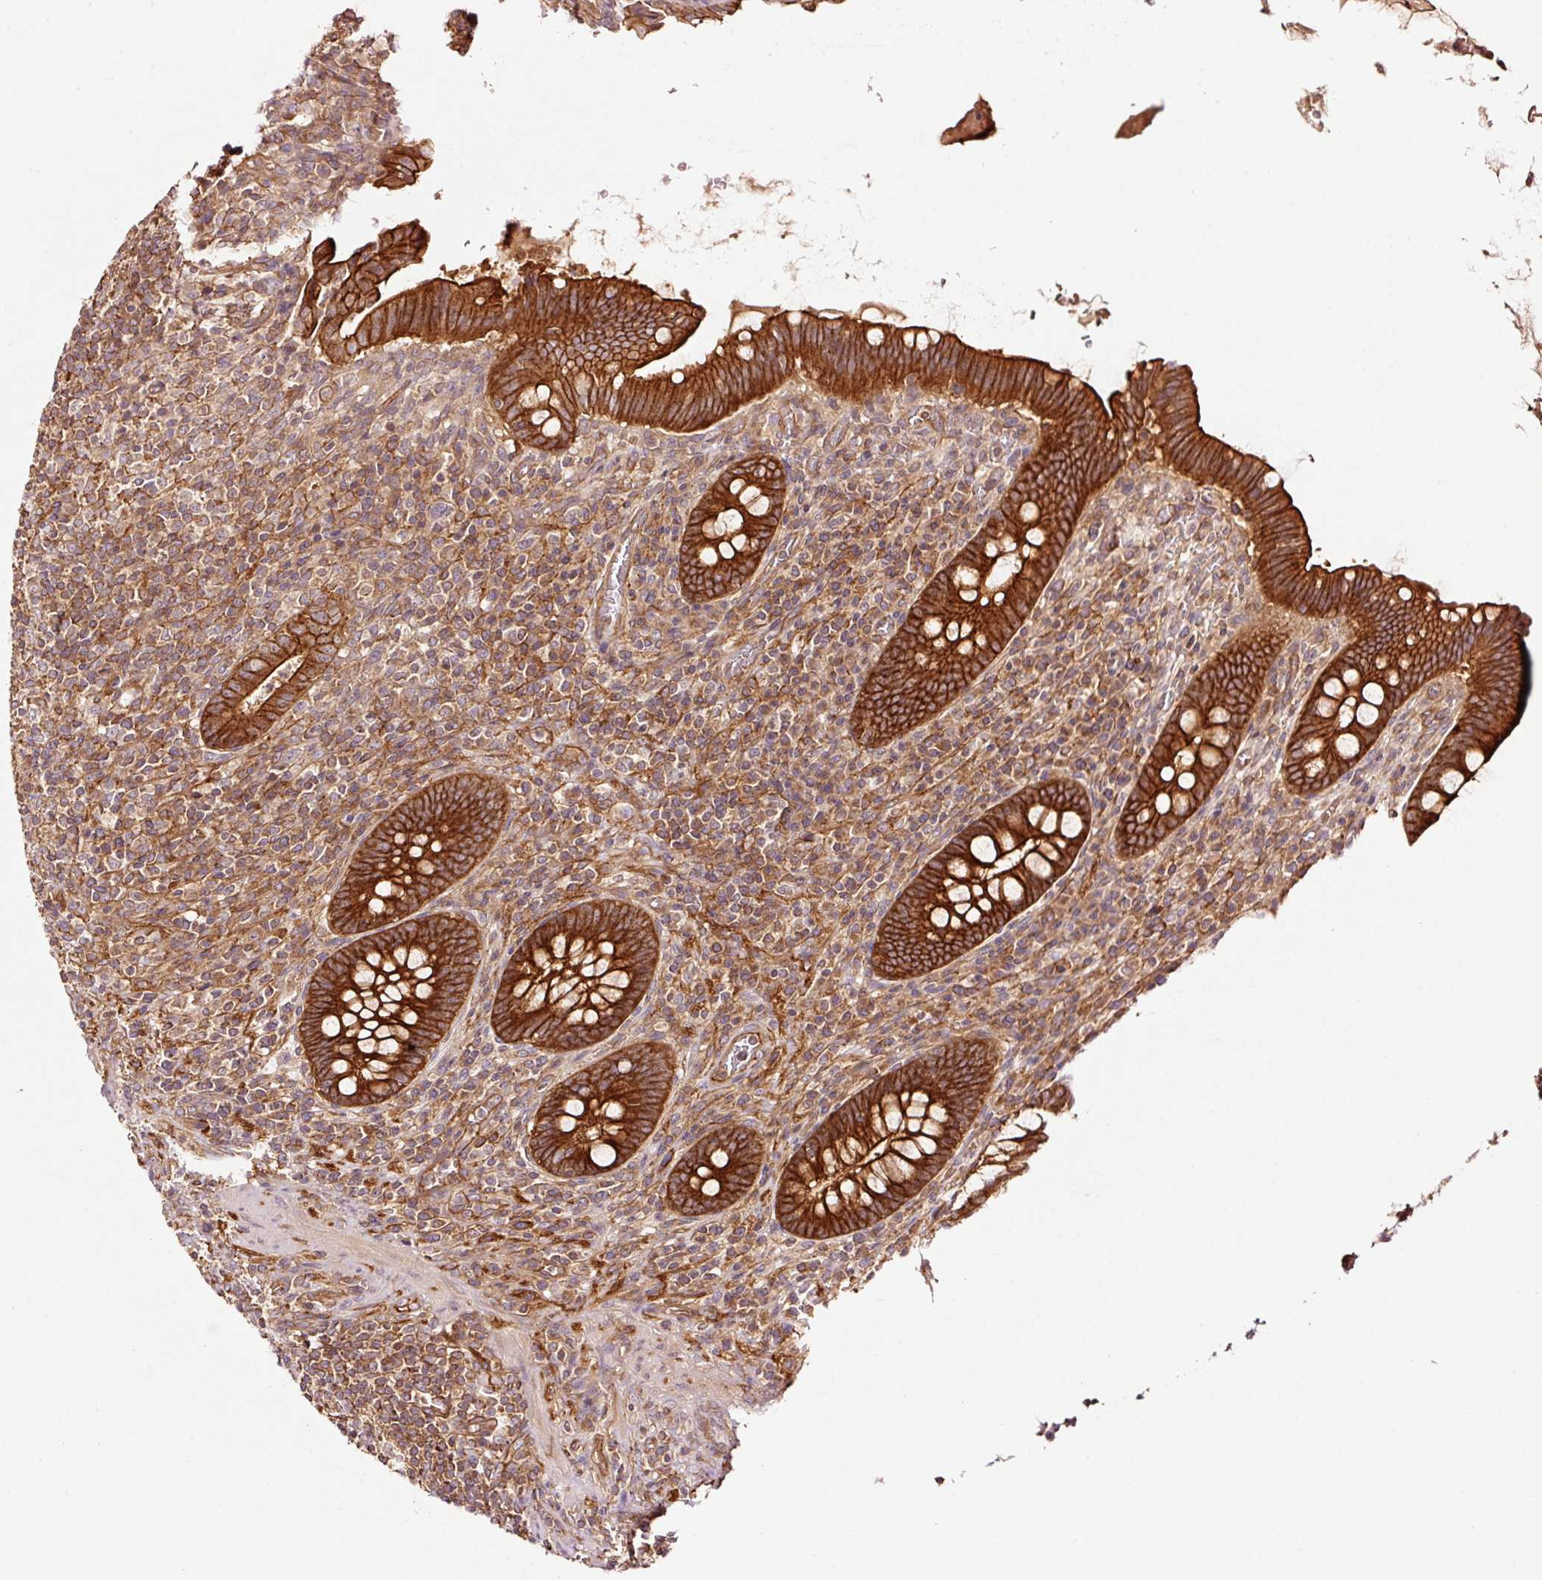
{"staining": {"intensity": "strong", "quantity": ">75%", "location": "cytoplasmic/membranous"}, "tissue": "appendix", "cell_type": "Glandular cells", "image_type": "normal", "snomed": [{"axis": "morphology", "description": "Normal tissue, NOS"}, {"axis": "topography", "description": "Appendix"}], "caption": "Glandular cells reveal high levels of strong cytoplasmic/membranous staining in about >75% of cells in unremarkable human appendix.", "gene": "METAP1", "patient": {"sex": "female", "age": 43}}